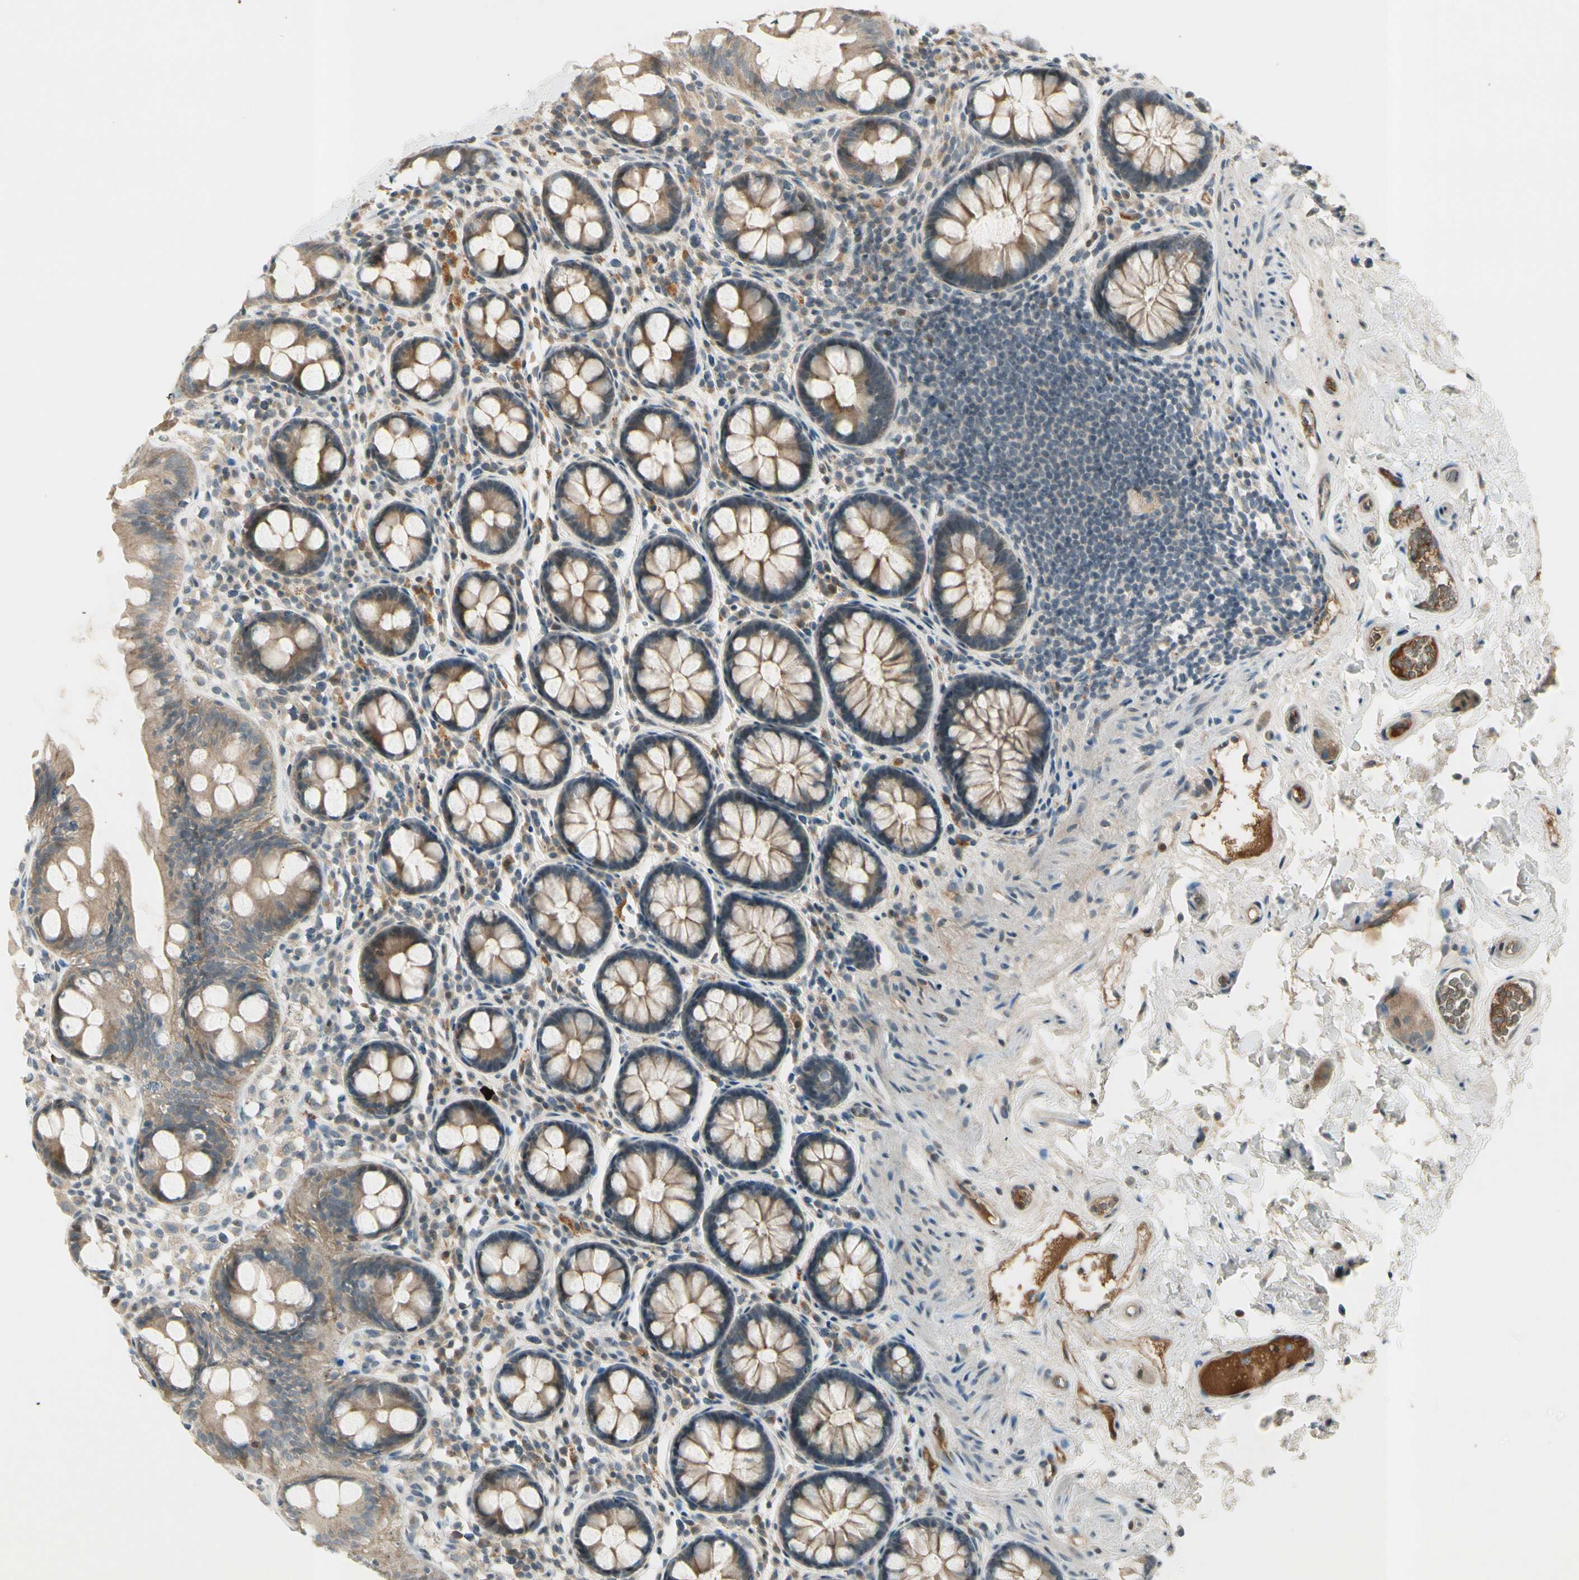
{"staining": {"intensity": "moderate", "quantity": ">75%", "location": "cytoplasmic/membranous"}, "tissue": "colon", "cell_type": "Endothelial cells", "image_type": "normal", "snomed": [{"axis": "morphology", "description": "Normal tissue, NOS"}, {"axis": "topography", "description": "Colon"}], "caption": "Approximately >75% of endothelial cells in normal human colon display moderate cytoplasmic/membranous protein staining as visualized by brown immunohistochemical staining.", "gene": "ICAM5", "patient": {"sex": "female", "age": 80}}